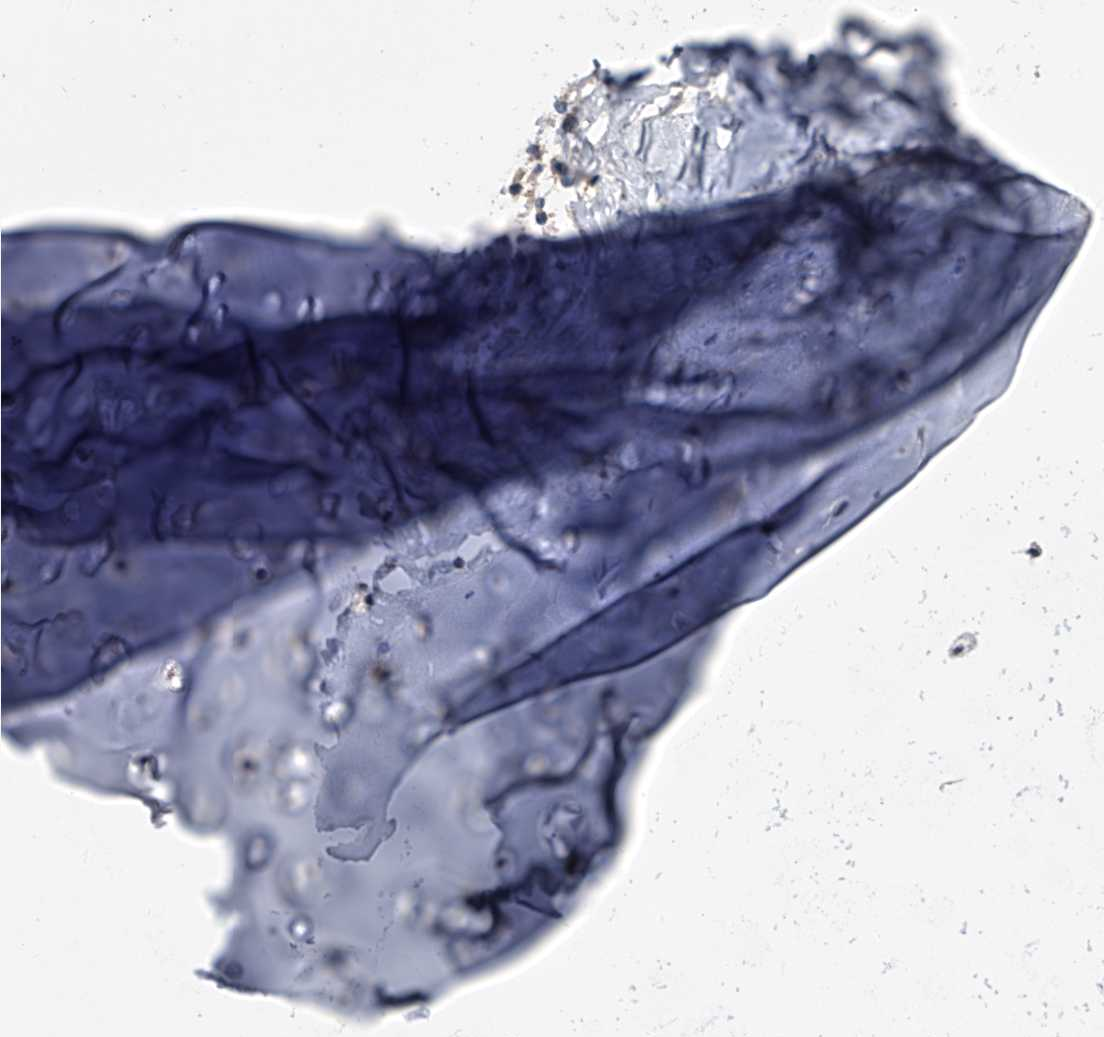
{"staining": {"intensity": "weak", "quantity": "25%-75%", "location": "cytoplasmic/membranous"}, "tissue": "soft tissue", "cell_type": "Chondrocytes", "image_type": "normal", "snomed": [{"axis": "morphology", "description": "Normal tissue, NOS"}, {"axis": "morphology", "description": "Basal cell carcinoma"}, {"axis": "topography", "description": "Cartilage tissue"}, {"axis": "topography", "description": "Nasopharynx"}, {"axis": "topography", "description": "Oral tissue"}], "caption": "An image of human soft tissue stained for a protein shows weak cytoplasmic/membranous brown staining in chondrocytes. The staining was performed using DAB to visualize the protein expression in brown, while the nuclei were stained in blue with hematoxylin (Magnification: 20x).", "gene": "PIP5K1A", "patient": {"sex": "female", "age": 77}}